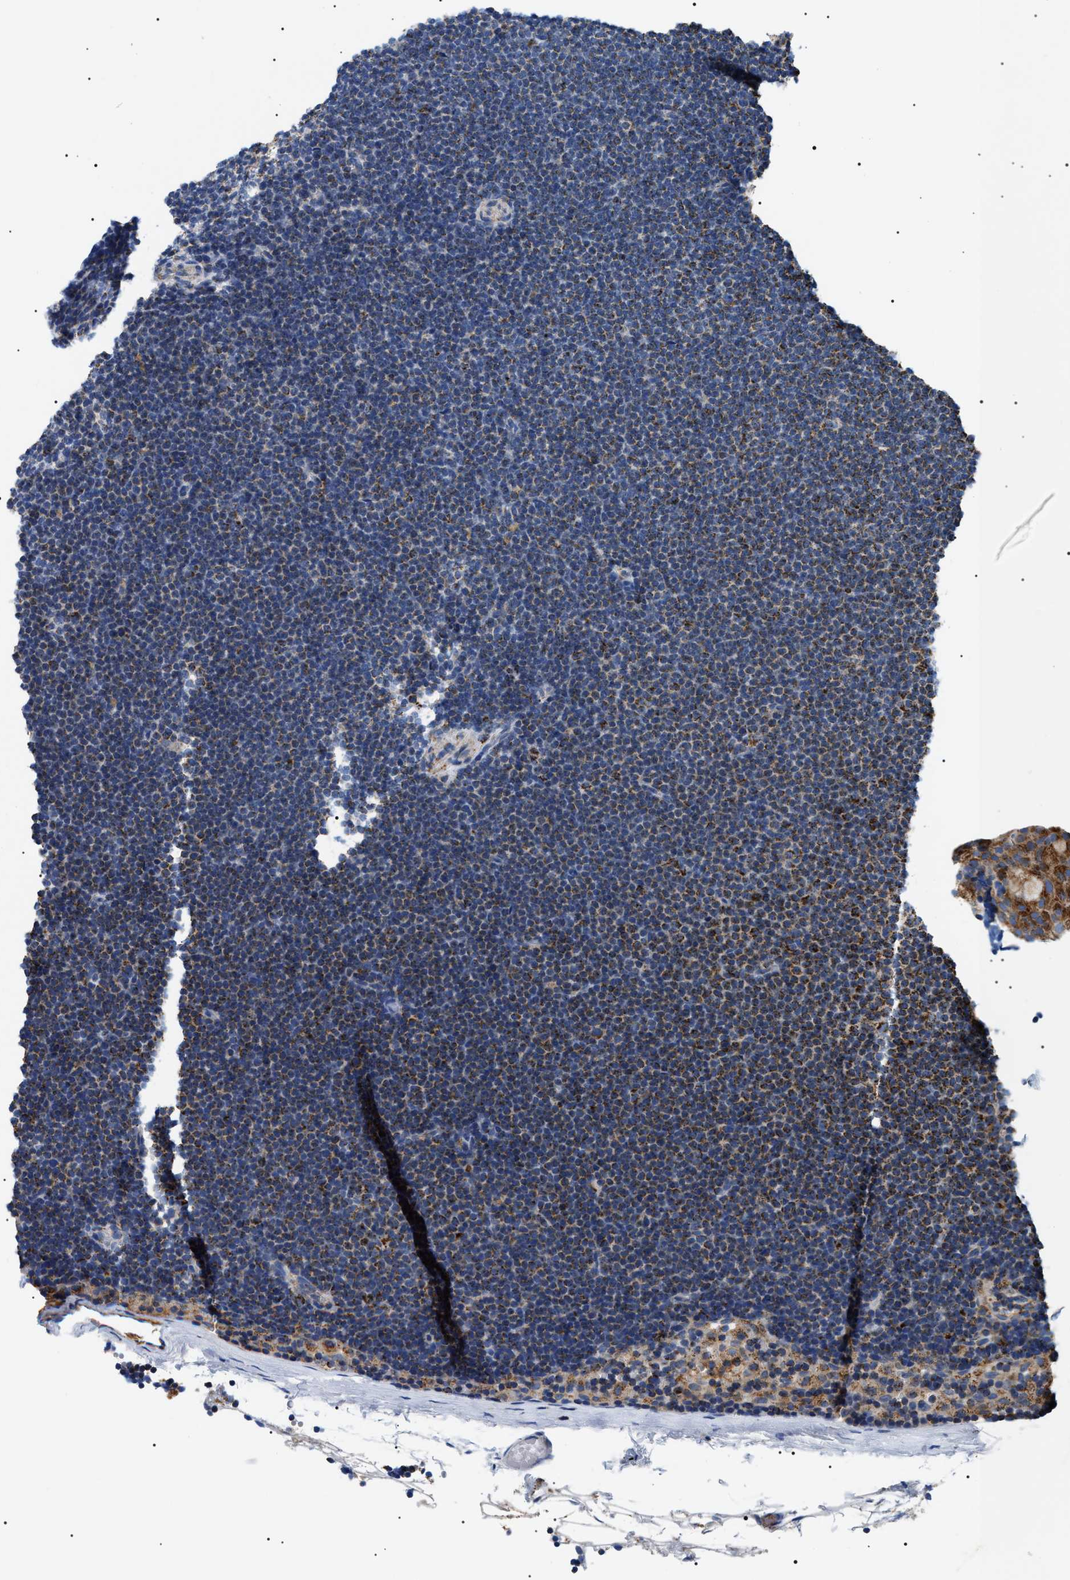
{"staining": {"intensity": "moderate", "quantity": "25%-75%", "location": "cytoplasmic/membranous"}, "tissue": "lymphoma", "cell_type": "Tumor cells", "image_type": "cancer", "snomed": [{"axis": "morphology", "description": "Malignant lymphoma, non-Hodgkin's type, Low grade"}, {"axis": "topography", "description": "Lymph node"}], "caption": "DAB immunohistochemical staining of human lymphoma demonstrates moderate cytoplasmic/membranous protein staining in about 25%-75% of tumor cells.", "gene": "OXSM", "patient": {"sex": "female", "age": 53}}